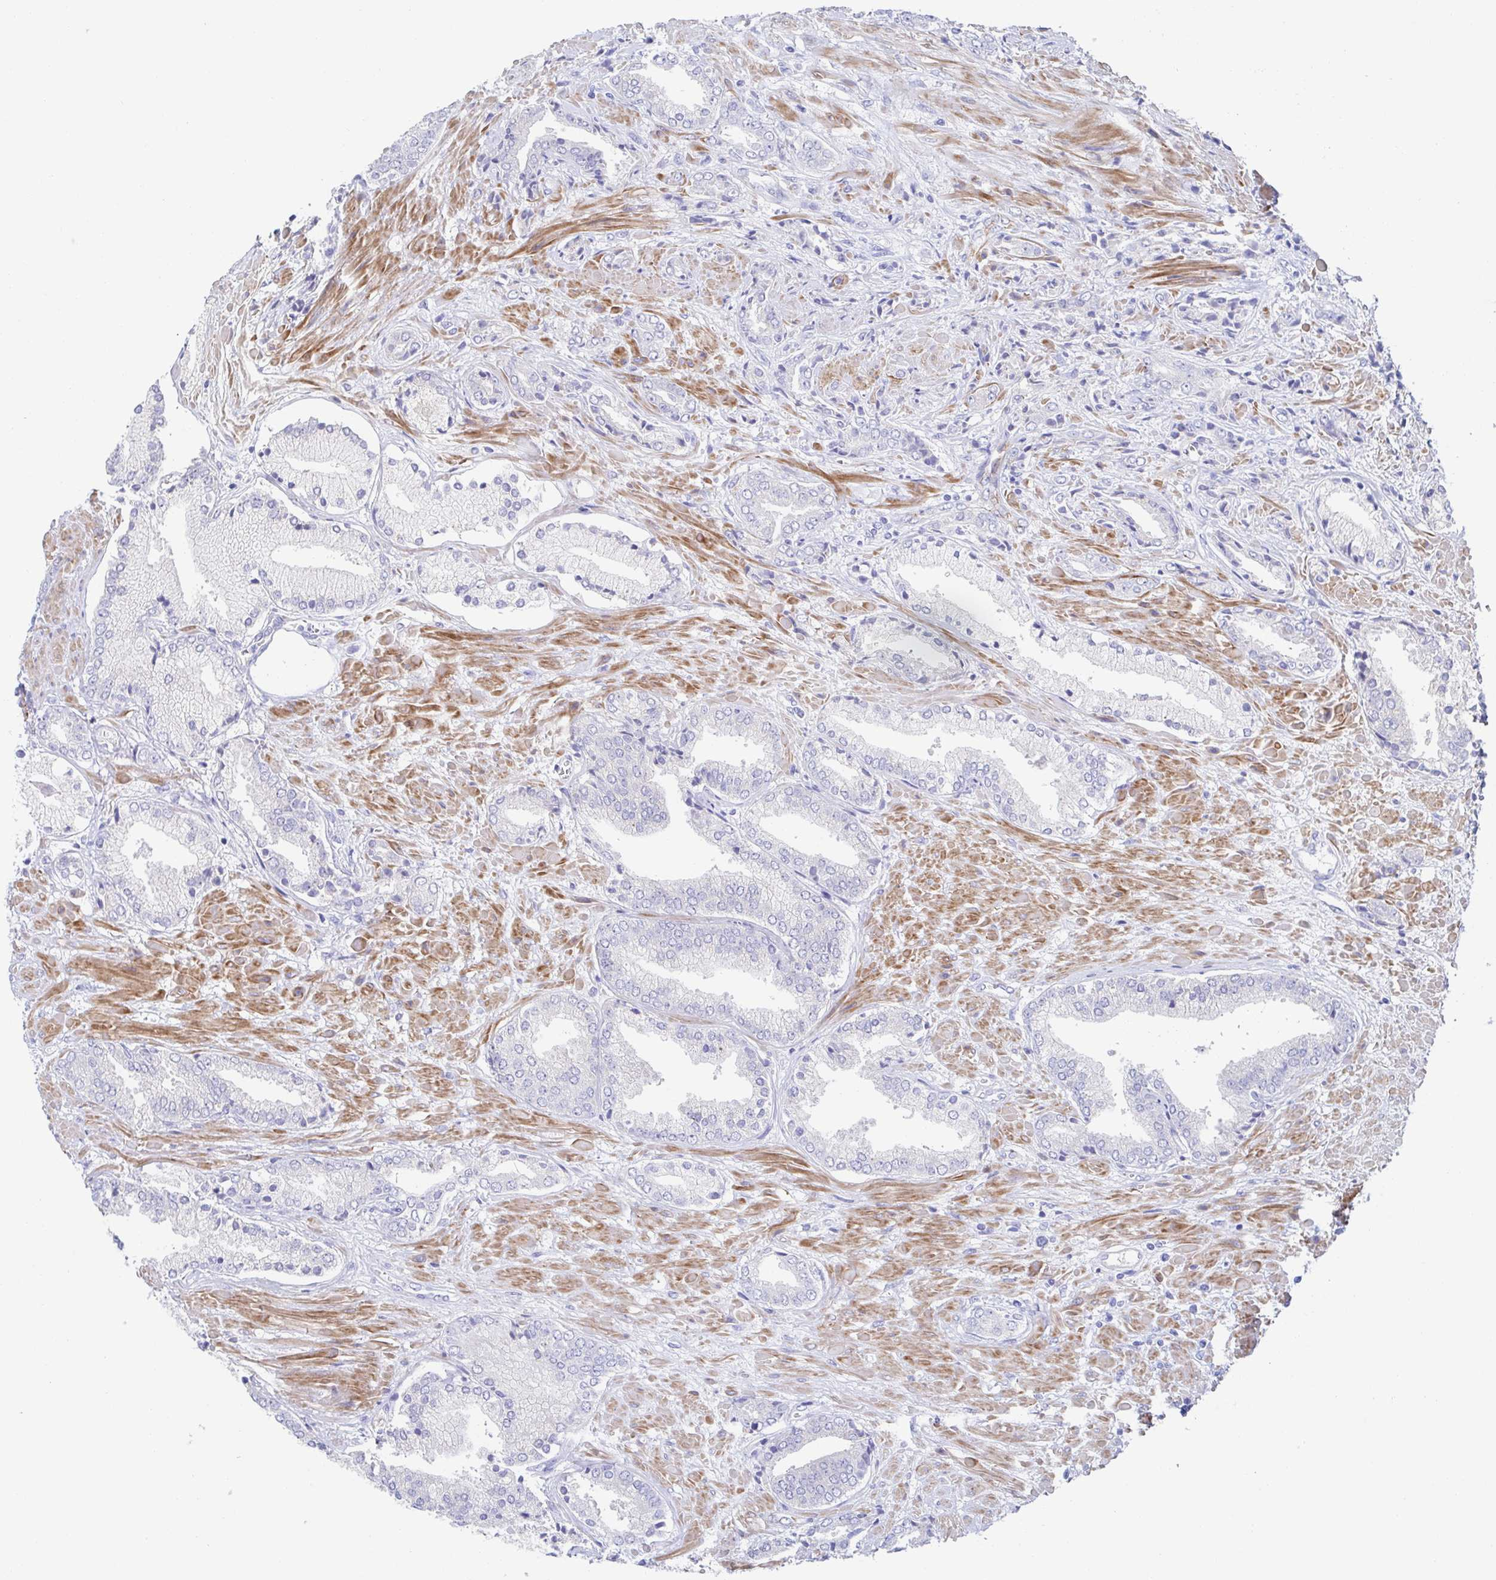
{"staining": {"intensity": "negative", "quantity": "none", "location": "none"}, "tissue": "prostate cancer", "cell_type": "Tumor cells", "image_type": "cancer", "snomed": [{"axis": "morphology", "description": "Adenocarcinoma, High grade"}, {"axis": "topography", "description": "Prostate"}], "caption": "IHC of prostate adenocarcinoma (high-grade) exhibits no positivity in tumor cells.", "gene": "CDH2", "patient": {"sex": "male", "age": 56}}